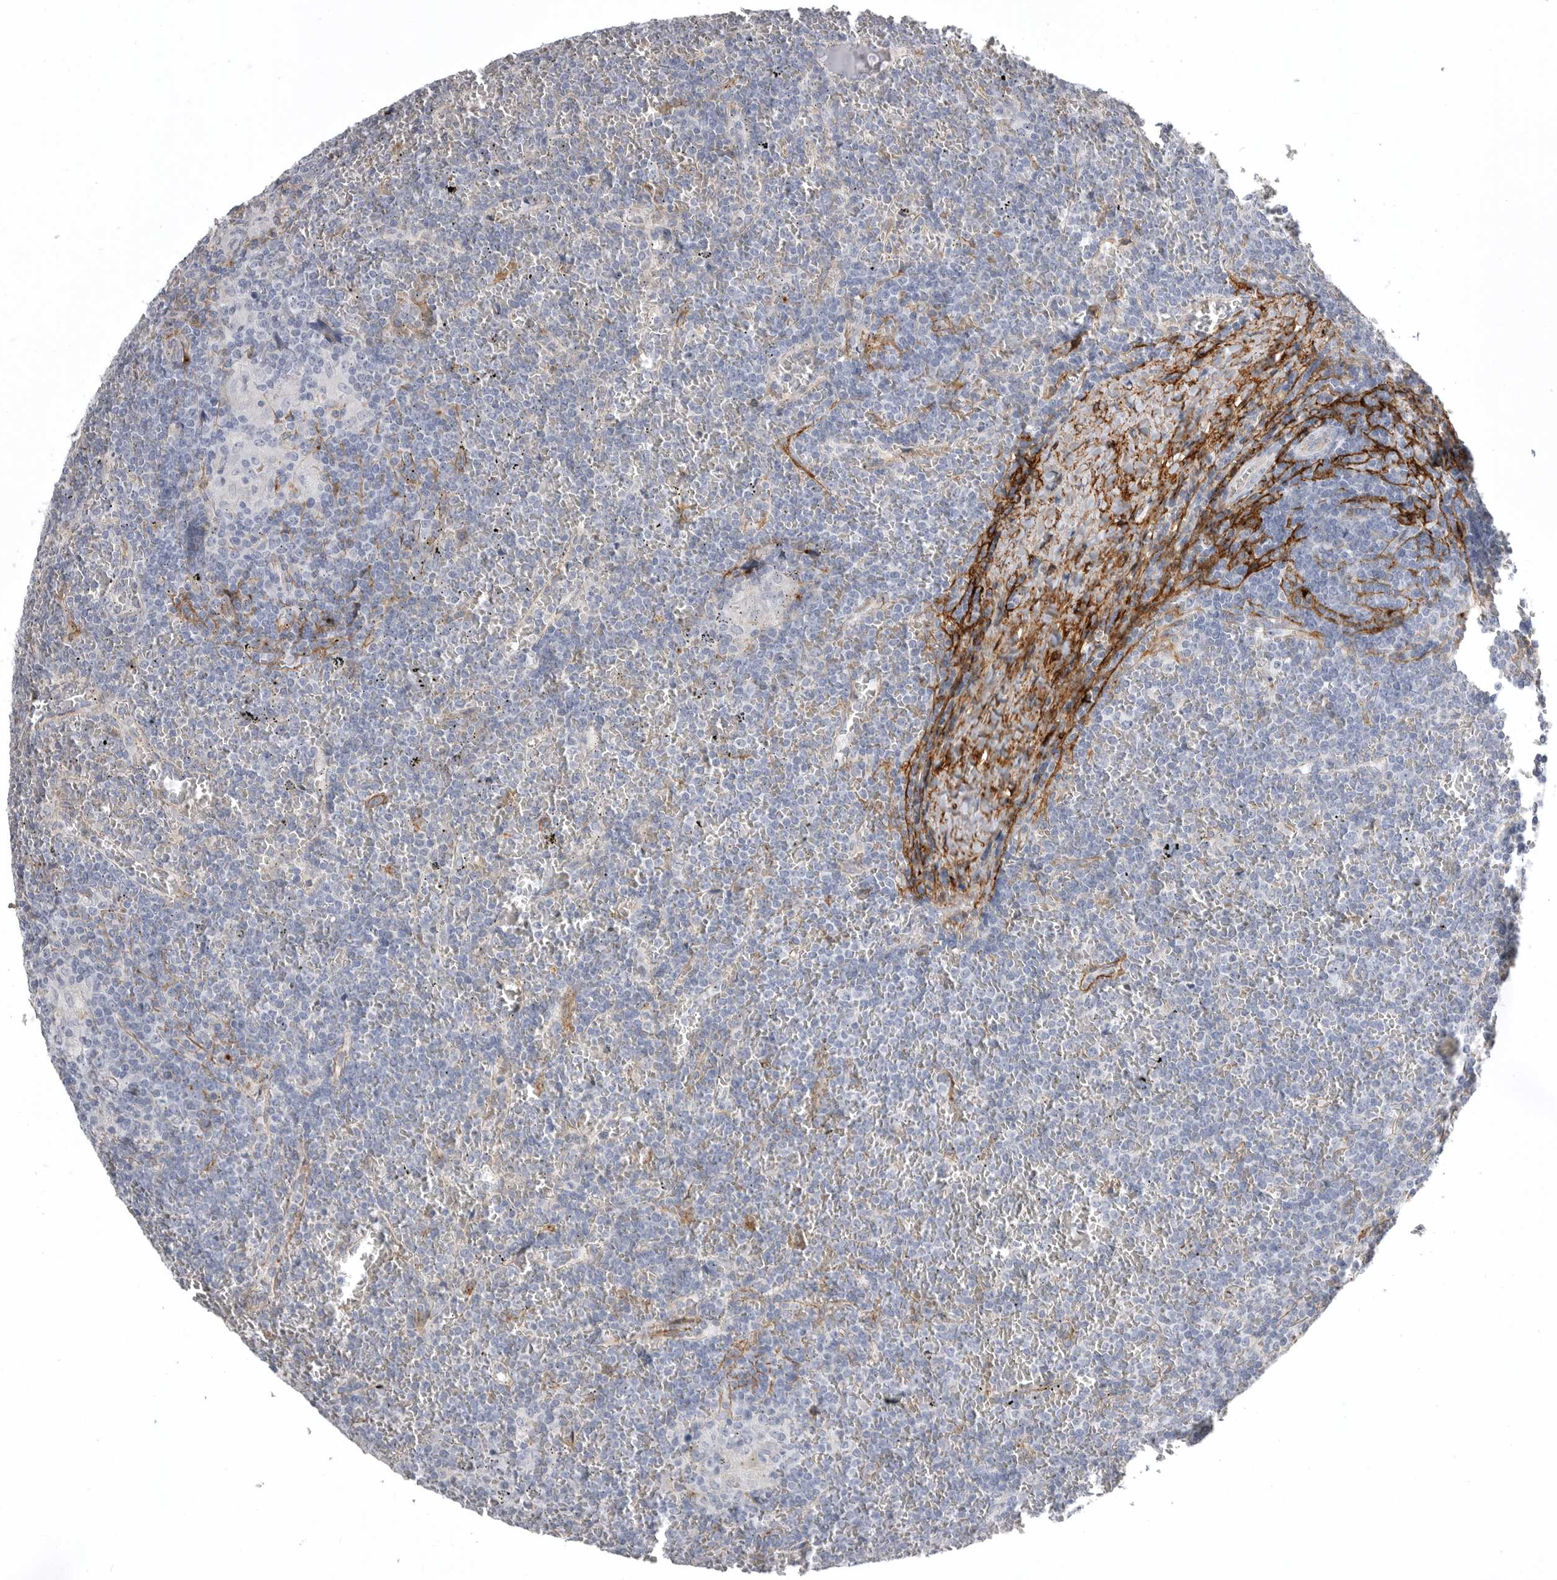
{"staining": {"intensity": "negative", "quantity": "none", "location": "none"}, "tissue": "lymphoma", "cell_type": "Tumor cells", "image_type": "cancer", "snomed": [{"axis": "morphology", "description": "Malignant lymphoma, non-Hodgkin's type, Low grade"}, {"axis": "topography", "description": "Spleen"}], "caption": "High magnification brightfield microscopy of low-grade malignant lymphoma, non-Hodgkin's type stained with DAB (brown) and counterstained with hematoxylin (blue): tumor cells show no significant staining.", "gene": "AOC3", "patient": {"sex": "female", "age": 19}}